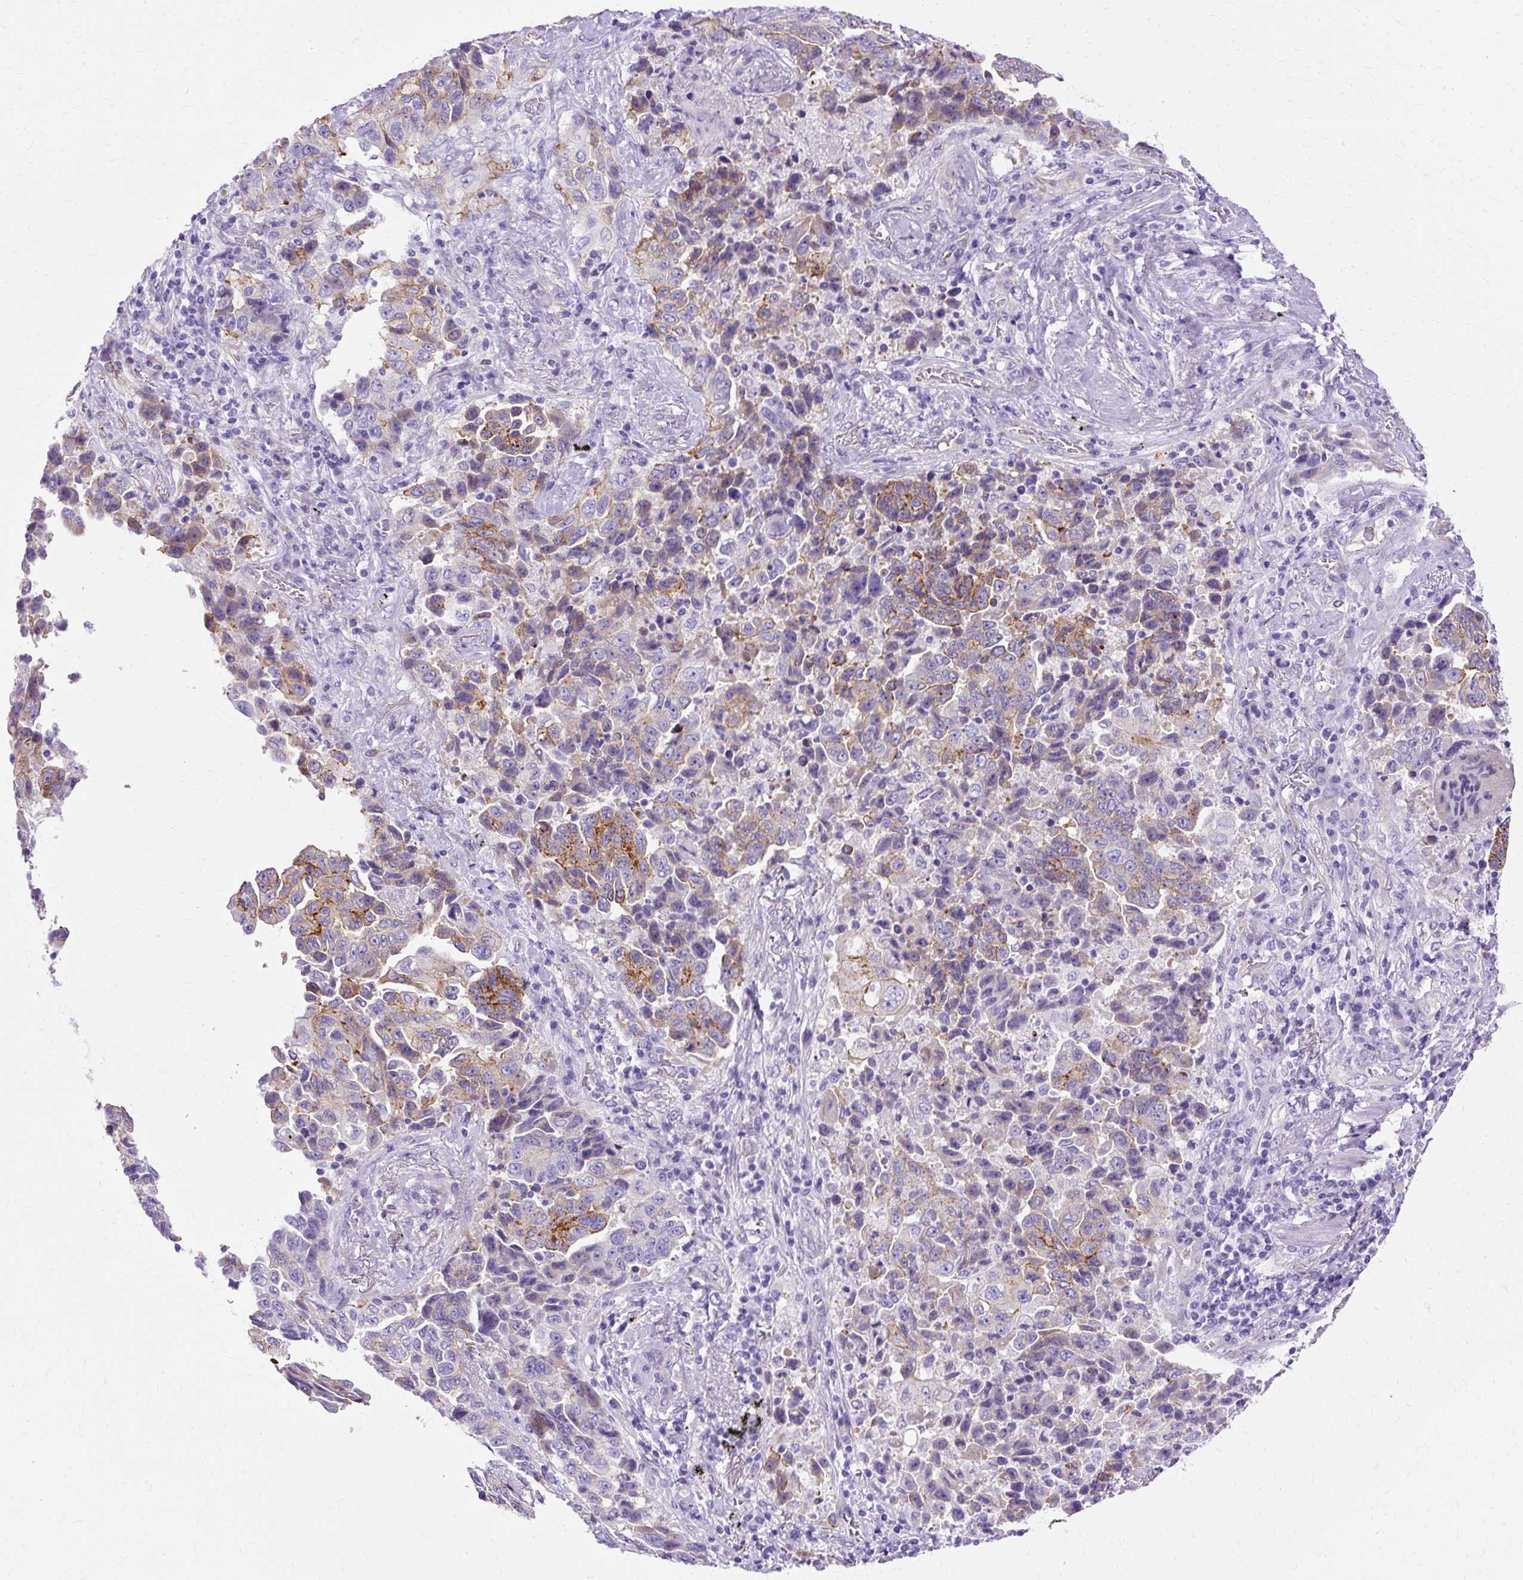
{"staining": {"intensity": "moderate", "quantity": "<25%", "location": "cytoplasmic/membranous"}, "tissue": "lung cancer", "cell_type": "Tumor cells", "image_type": "cancer", "snomed": [{"axis": "morphology", "description": "Adenocarcinoma, NOS"}, {"axis": "topography", "description": "Lung"}], "caption": "Immunohistochemistry (IHC) image of human lung adenocarcinoma stained for a protein (brown), which shows low levels of moderate cytoplasmic/membranous staining in approximately <25% of tumor cells.", "gene": "MYO6", "patient": {"sex": "female", "age": 51}}